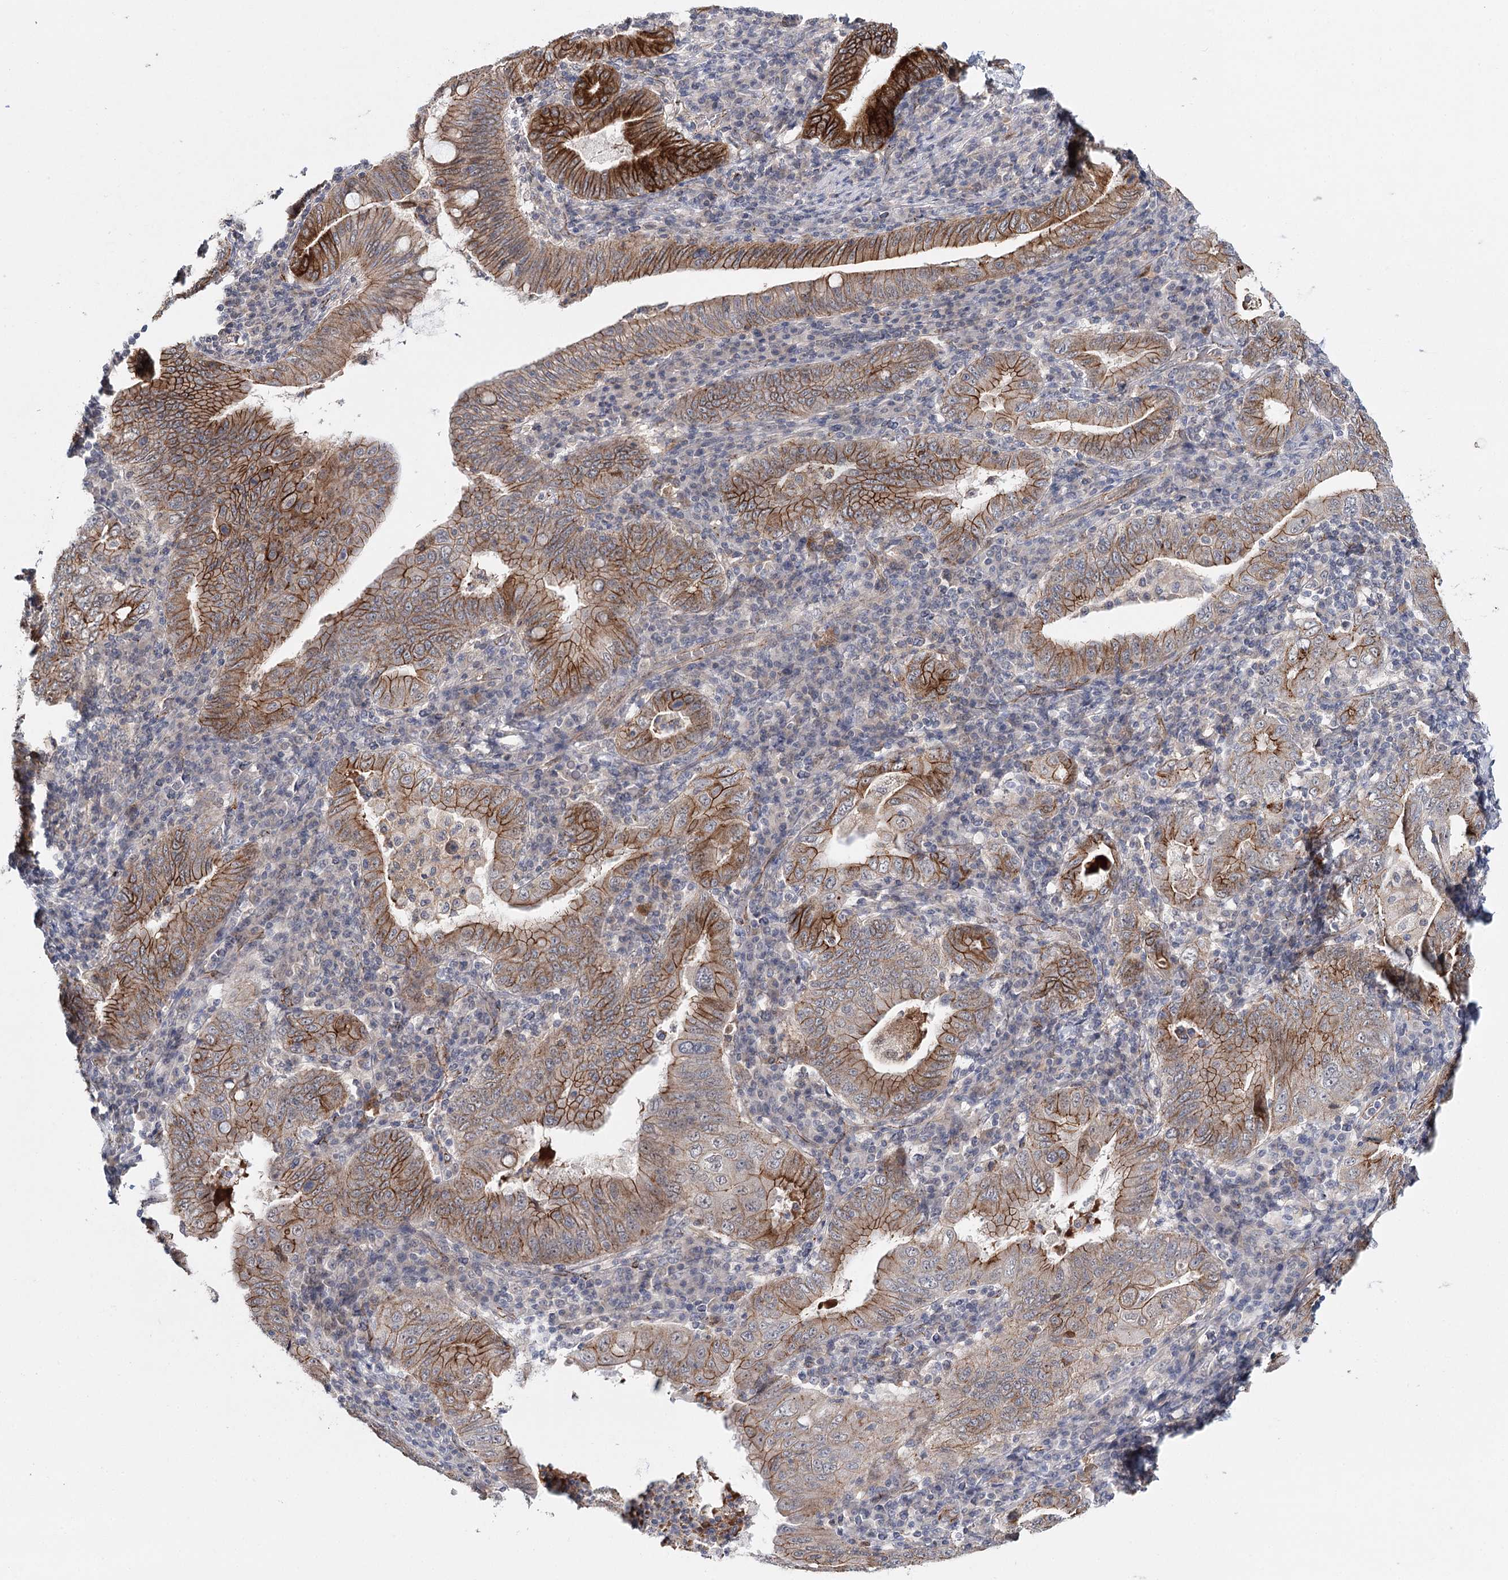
{"staining": {"intensity": "moderate", "quantity": ">75%", "location": "cytoplasmic/membranous"}, "tissue": "stomach cancer", "cell_type": "Tumor cells", "image_type": "cancer", "snomed": [{"axis": "morphology", "description": "Normal tissue, NOS"}, {"axis": "morphology", "description": "Adenocarcinoma, NOS"}, {"axis": "topography", "description": "Esophagus"}, {"axis": "topography", "description": "Stomach, upper"}, {"axis": "topography", "description": "Peripheral nerve tissue"}], "caption": "Tumor cells display medium levels of moderate cytoplasmic/membranous positivity in about >75% of cells in stomach cancer (adenocarcinoma).", "gene": "PKP4", "patient": {"sex": "male", "age": 62}}